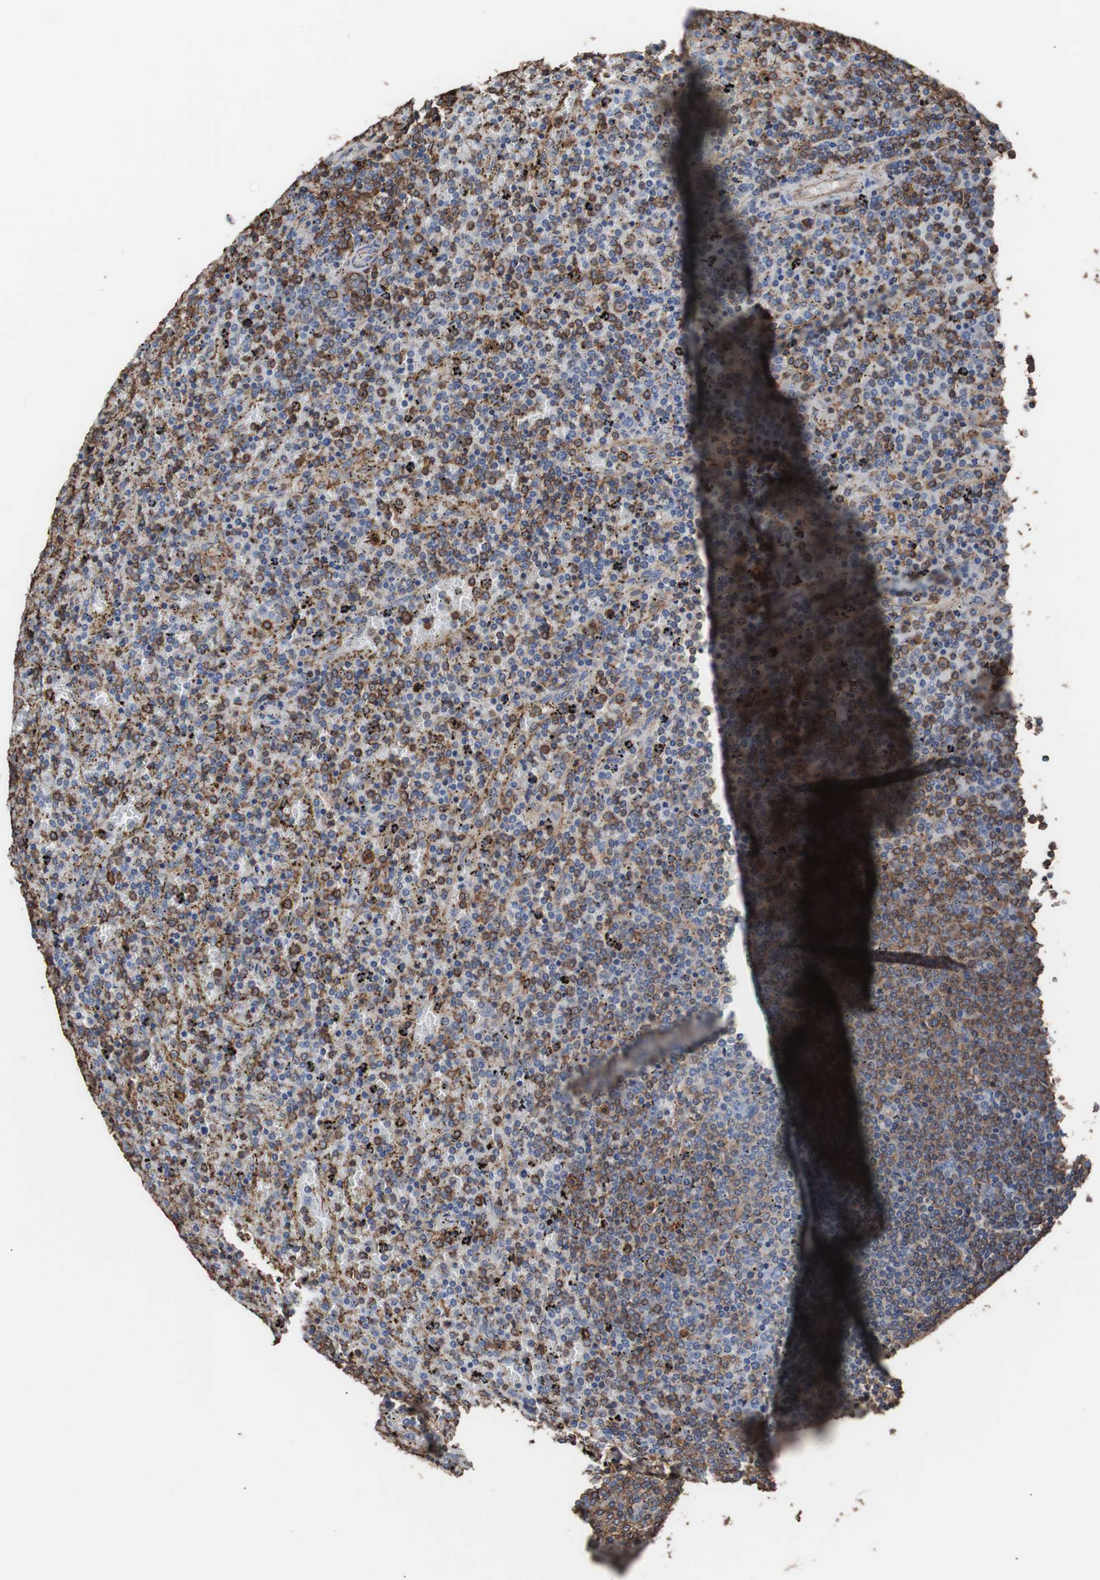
{"staining": {"intensity": "moderate", "quantity": "25%-75%", "location": "cytoplasmic/membranous"}, "tissue": "lymphoma", "cell_type": "Tumor cells", "image_type": "cancer", "snomed": [{"axis": "morphology", "description": "Malignant lymphoma, non-Hodgkin's type, Low grade"}, {"axis": "topography", "description": "Spleen"}], "caption": "Malignant lymphoma, non-Hodgkin's type (low-grade) stained for a protein displays moderate cytoplasmic/membranous positivity in tumor cells. (brown staining indicates protein expression, while blue staining denotes nuclei).", "gene": "COL6A2", "patient": {"sex": "female", "age": 77}}